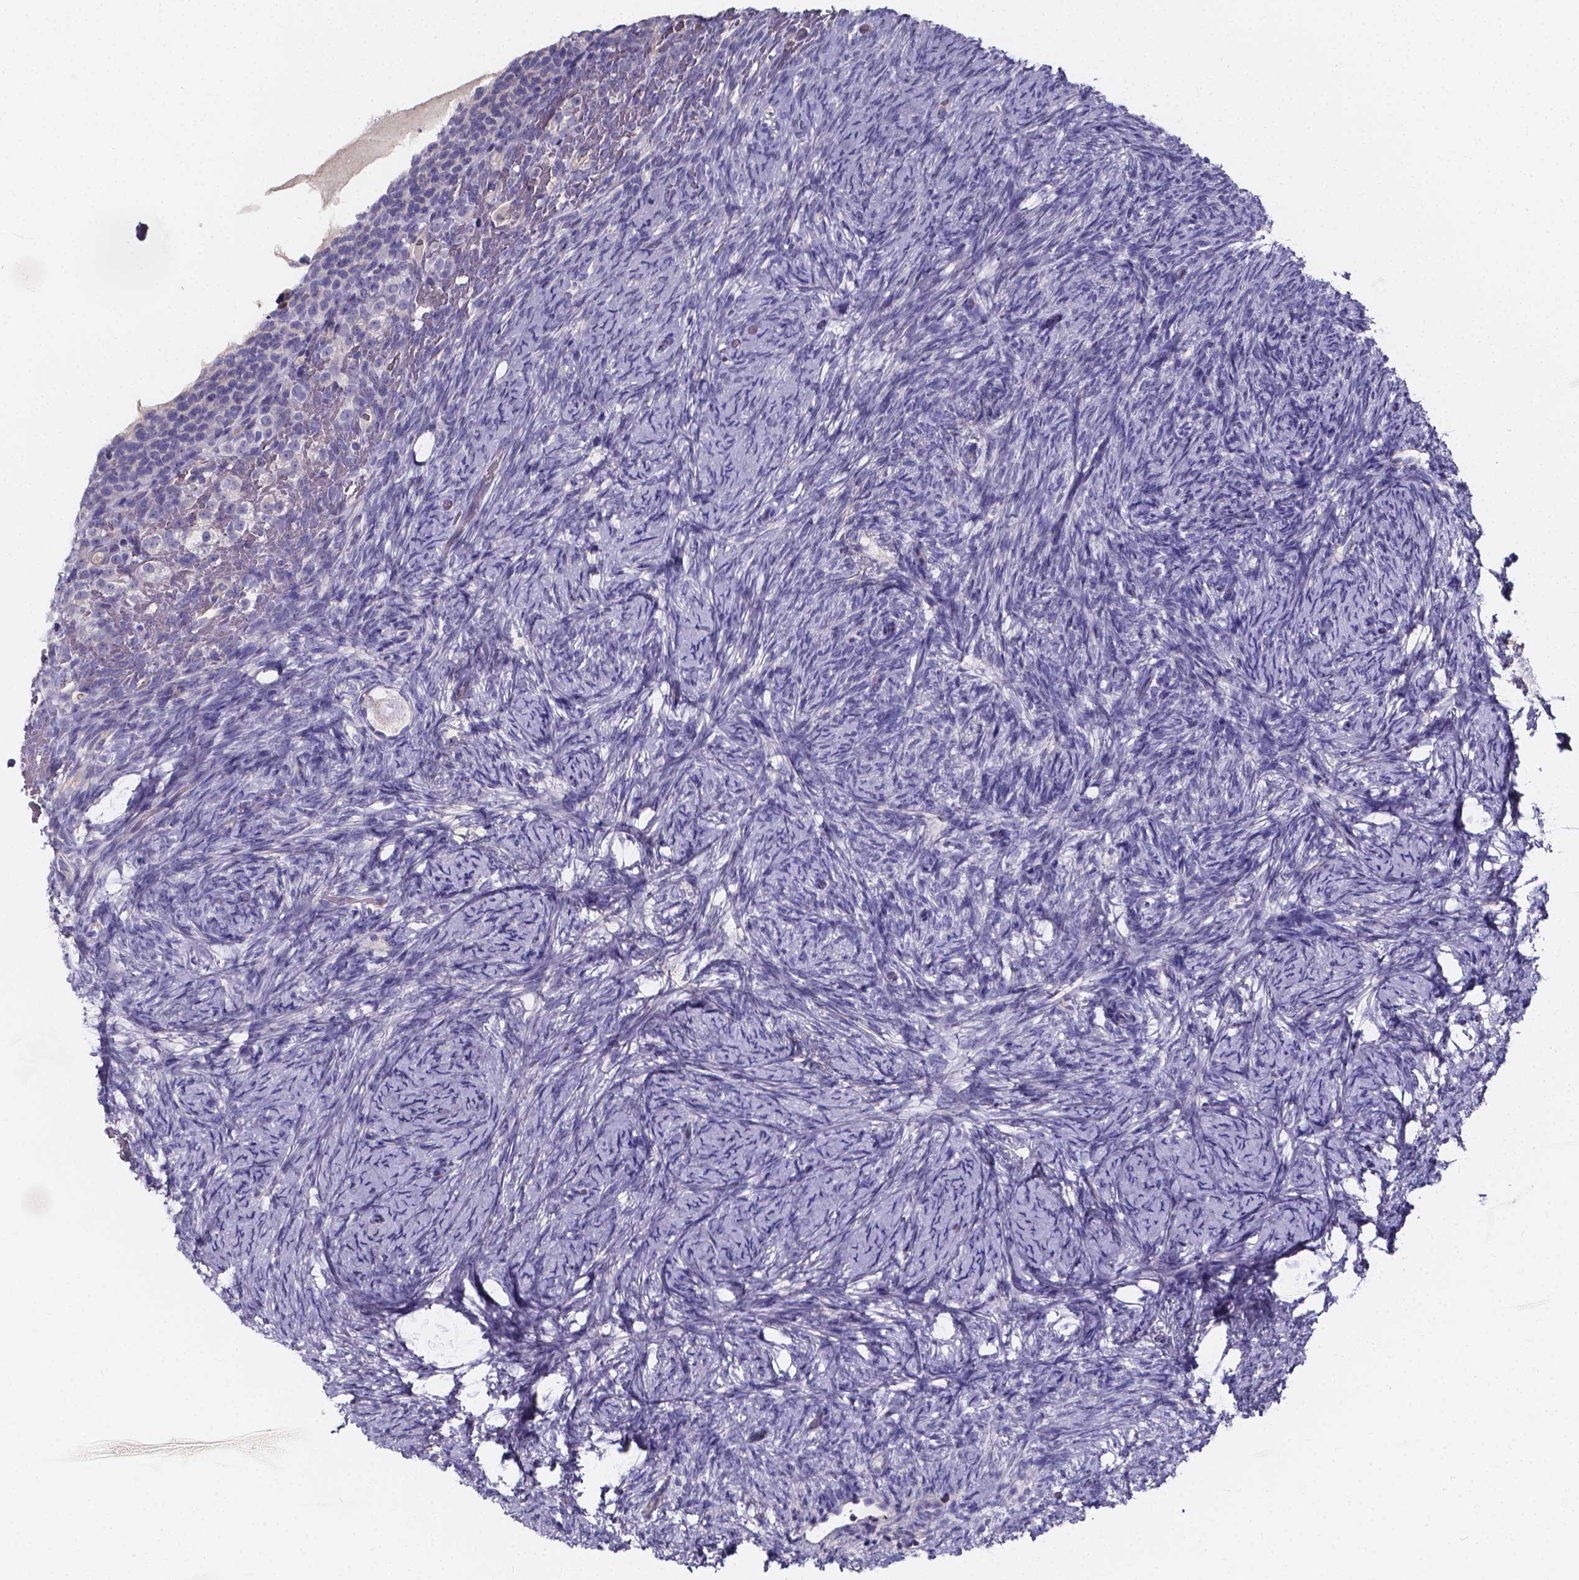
{"staining": {"intensity": "negative", "quantity": "none", "location": "none"}, "tissue": "ovary", "cell_type": "Follicle cells", "image_type": "normal", "snomed": [{"axis": "morphology", "description": "Normal tissue, NOS"}, {"axis": "topography", "description": "Ovary"}], "caption": "The micrograph reveals no staining of follicle cells in normal ovary.", "gene": "CACNG8", "patient": {"sex": "female", "age": 34}}